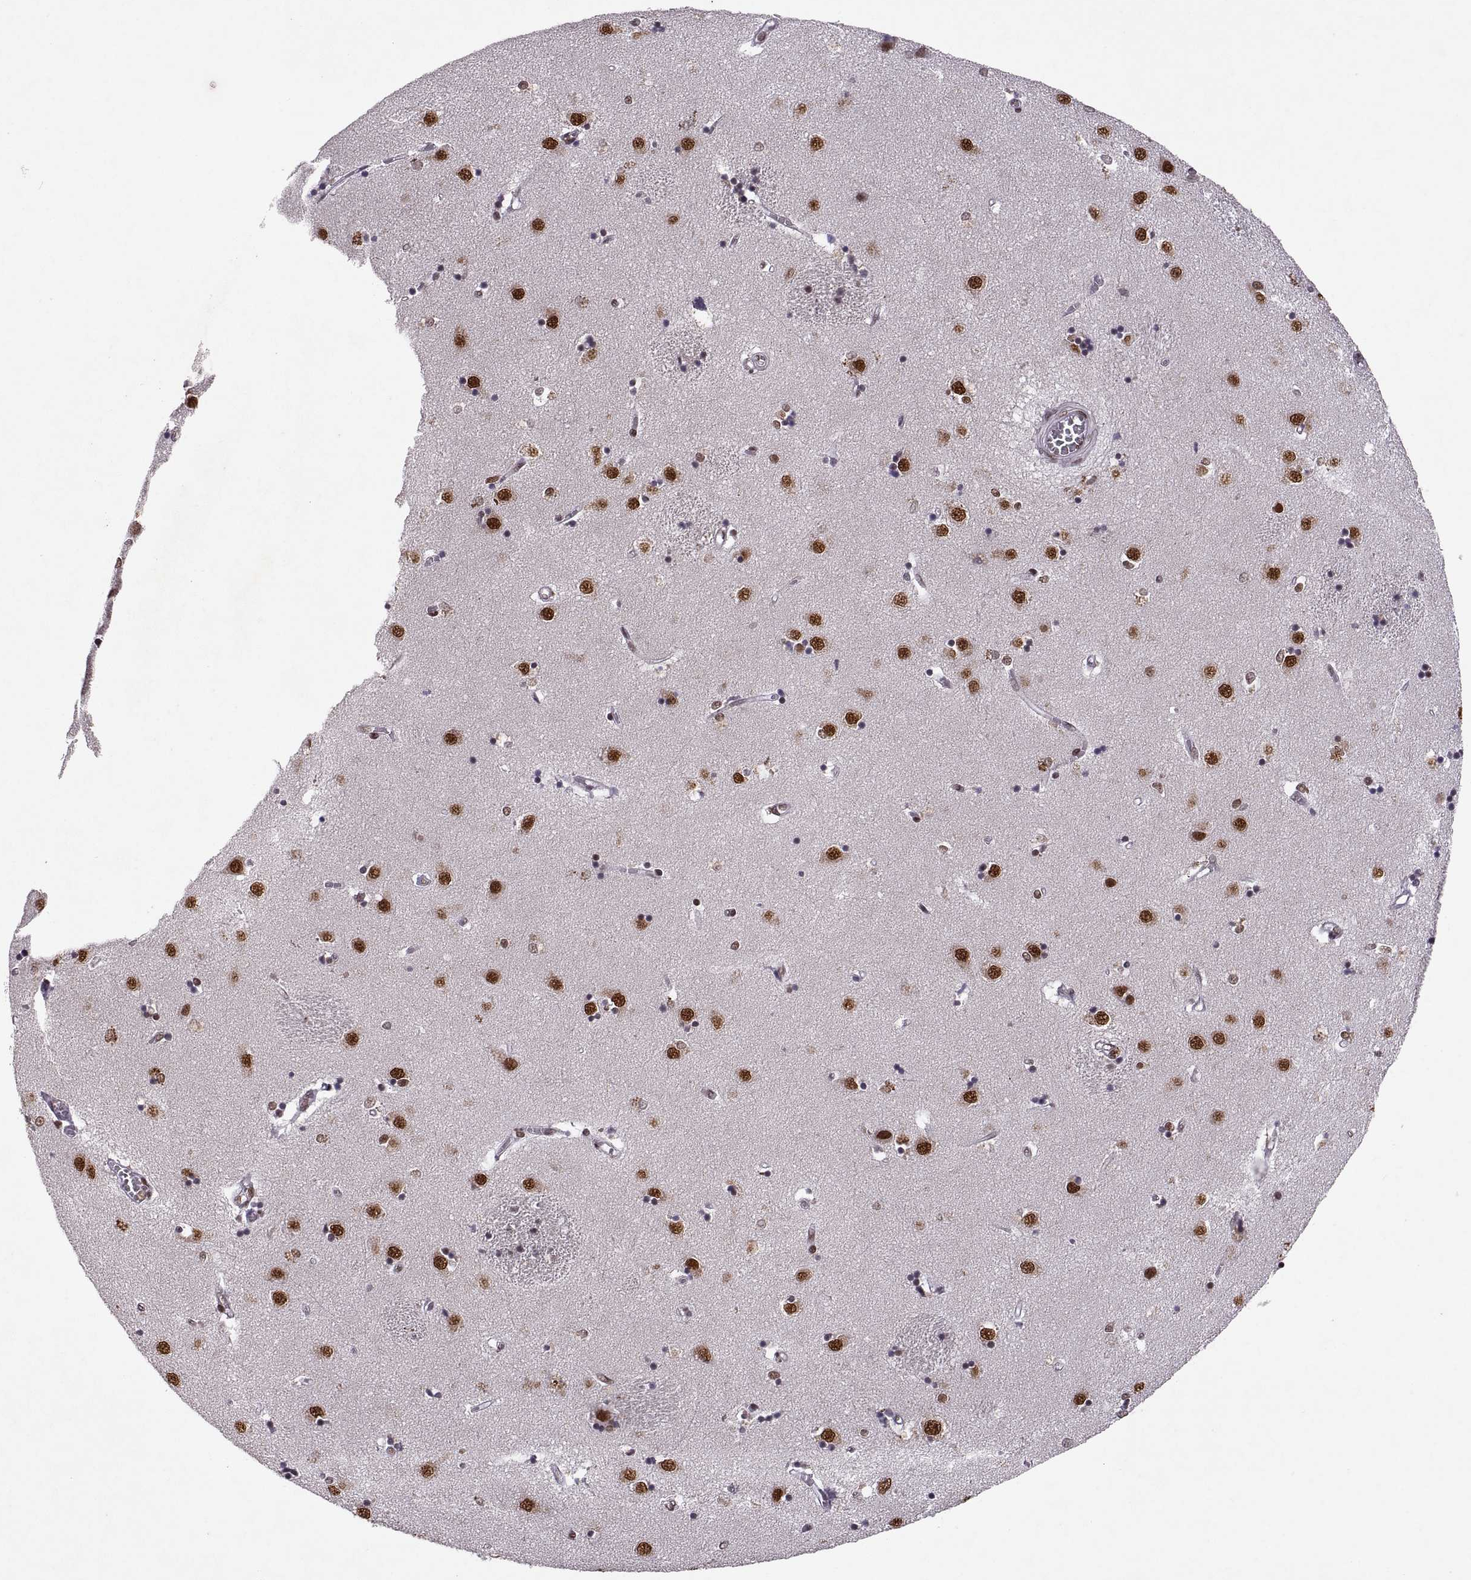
{"staining": {"intensity": "strong", "quantity": ">75%", "location": "nuclear"}, "tissue": "caudate", "cell_type": "Glial cells", "image_type": "normal", "snomed": [{"axis": "morphology", "description": "Normal tissue, NOS"}, {"axis": "topography", "description": "Lateral ventricle wall"}], "caption": "Immunohistochemical staining of unremarkable caudate exhibits high levels of strong nuclear staining in approximately >75% of glial cells.", "gene": "MT1E", "patient": {"sex": "male", "age": 54}}